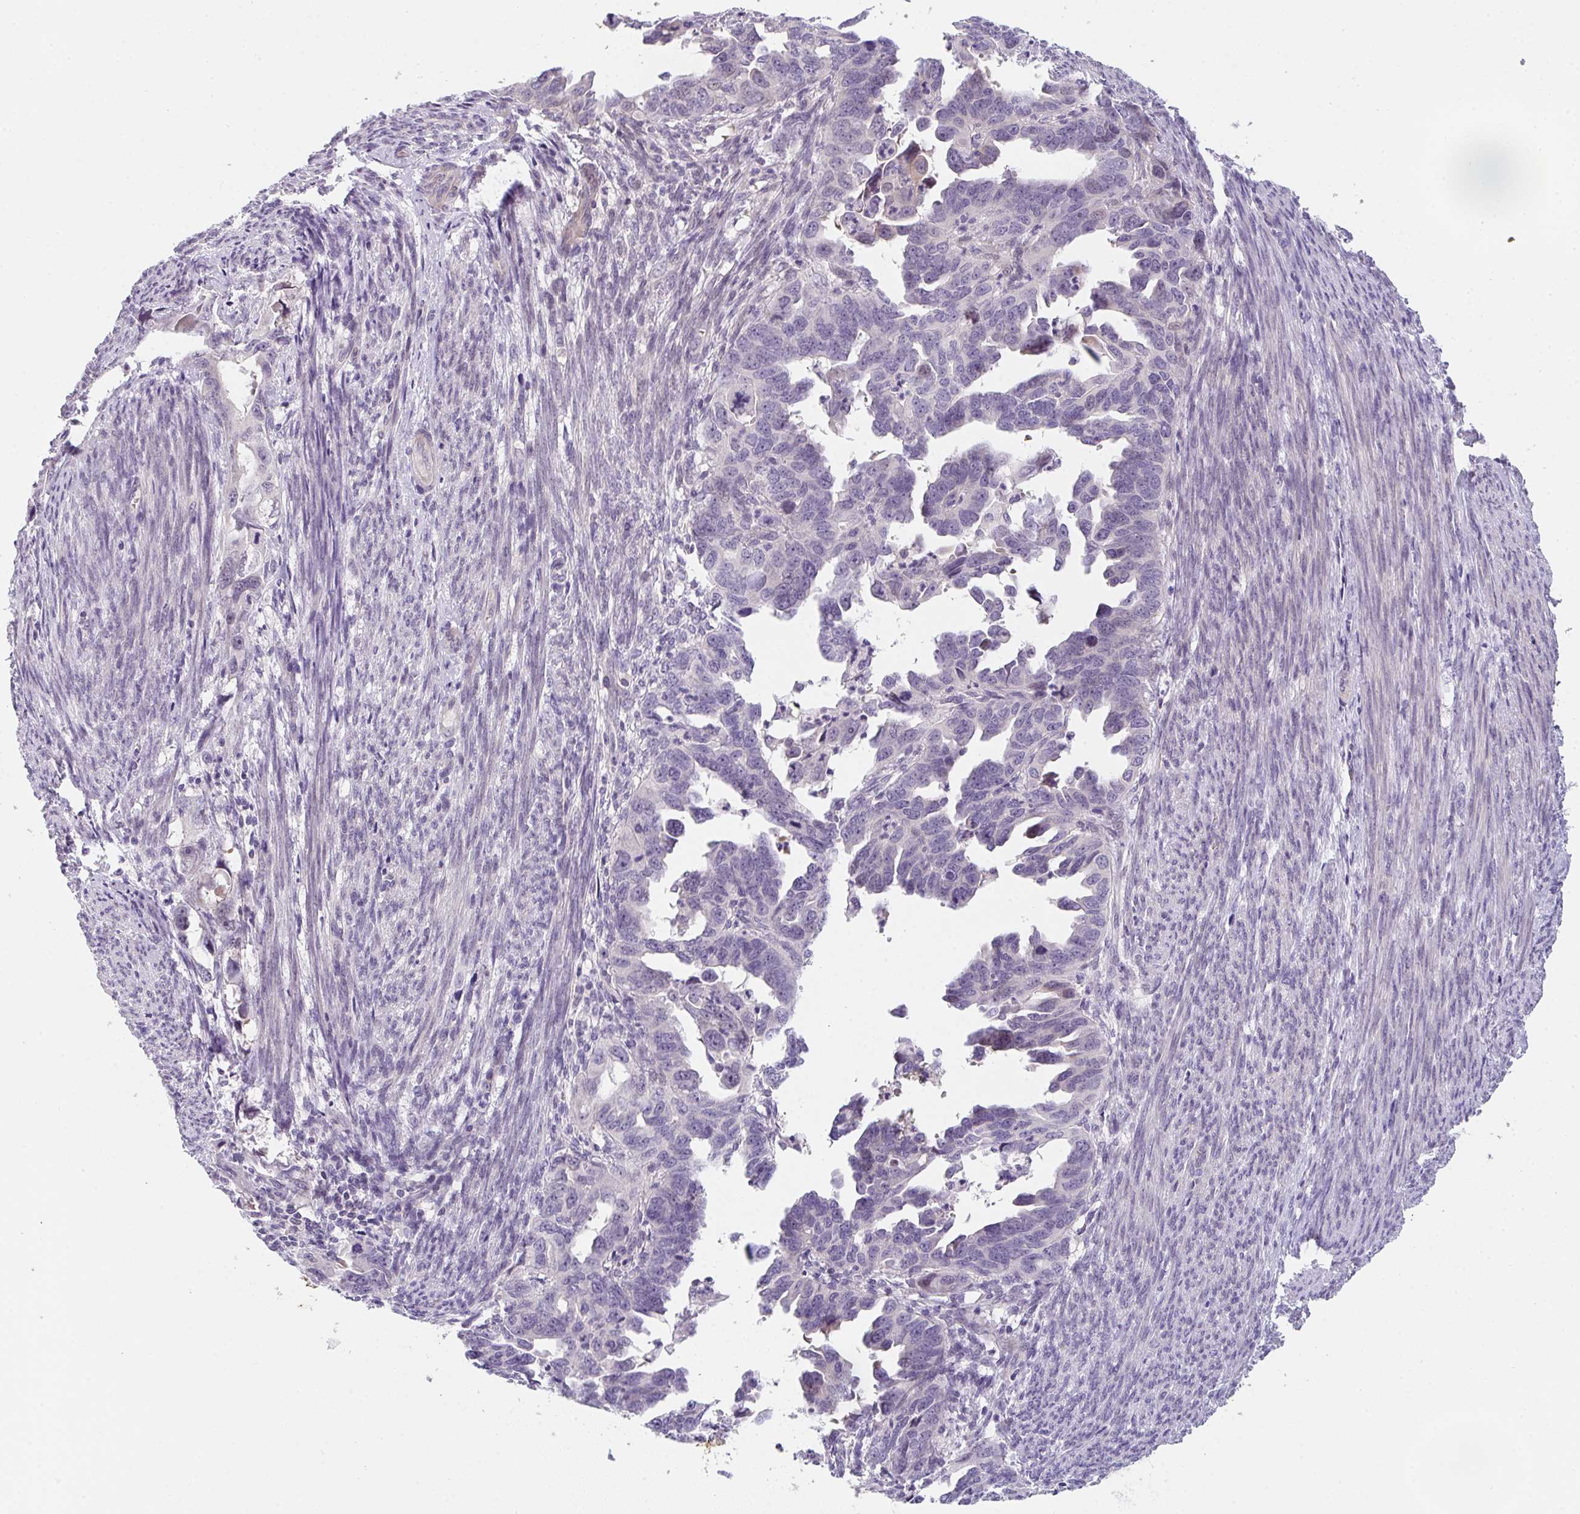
{"staining": {"intensity": "negative", "quantity": "none", "location": "none"}, "tissue": "endometrial cancer", "cell_type": "Tumor cells", "image_type": "cancer", "snomed": [{"axis": "morphology", "description": "Adenocarcinoma, NOS"}, {"axis": "topography", "description": "Endometrium"}], "caption": "Immunohistochemistry image of neoplastic tissue: human adenocarcinoma (endometrial) stained with DAB shows no significant protein staining in tumor cells.", "gene": "TNFRSF10A", "patient": {"sex": "female", "age": 65}}